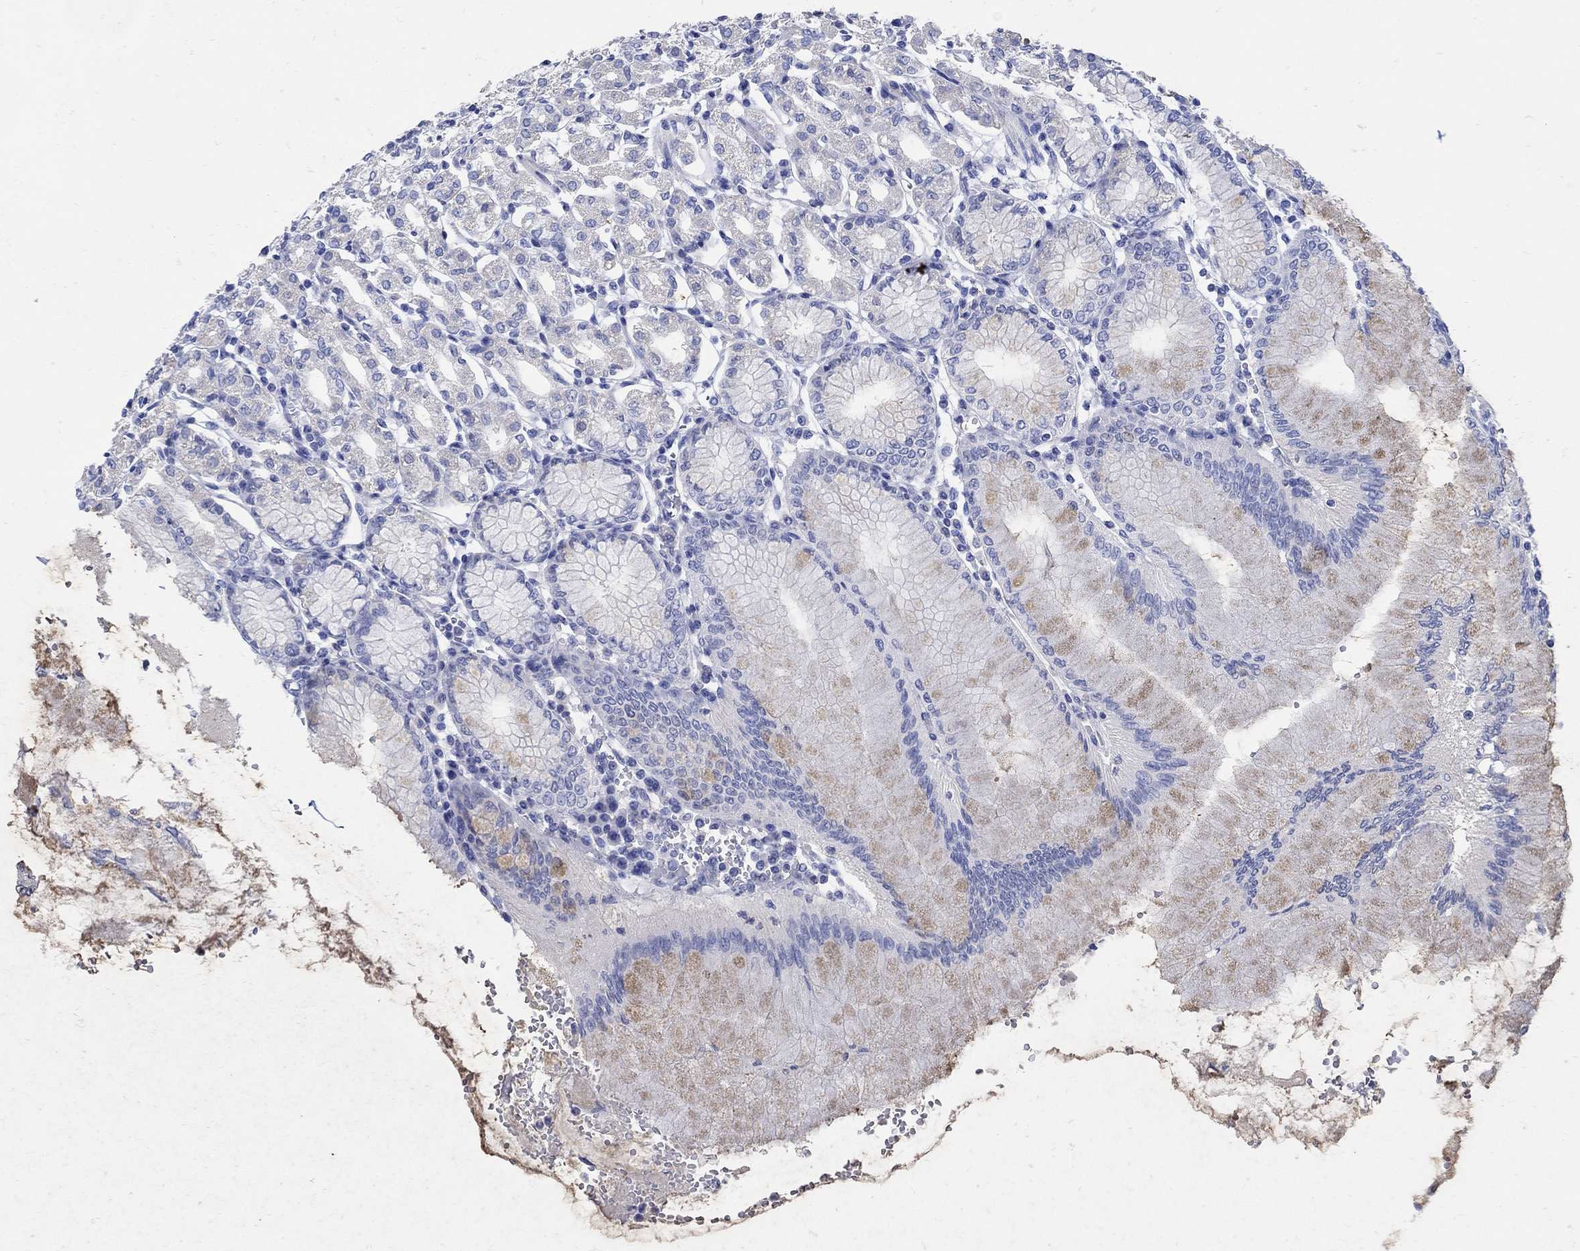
{"staining": {"intensity": "weak", "quantity": "<25%", "location": "cytoplasmic/membranous"}, "tissue": "stomach", "cell_type": "Glandular cells", "image_type": "normal", "snomed": [{"axis": "morphology", "description": "Normal tissue, NOS"}, {"axis": "topography", "description": "Skeletal muscle"}, {"axis": "topography", "description": "Stomach"}], "caption": "High magnification brightfield microscopy of normal stomach stained with DAB (brown) and counterstained with hematoxylin (blue): glandular cells show no significant expression. Nuclei are stained in blue.", "gene": "NOS1", "patient": {"sex": "female", "age": 57}}